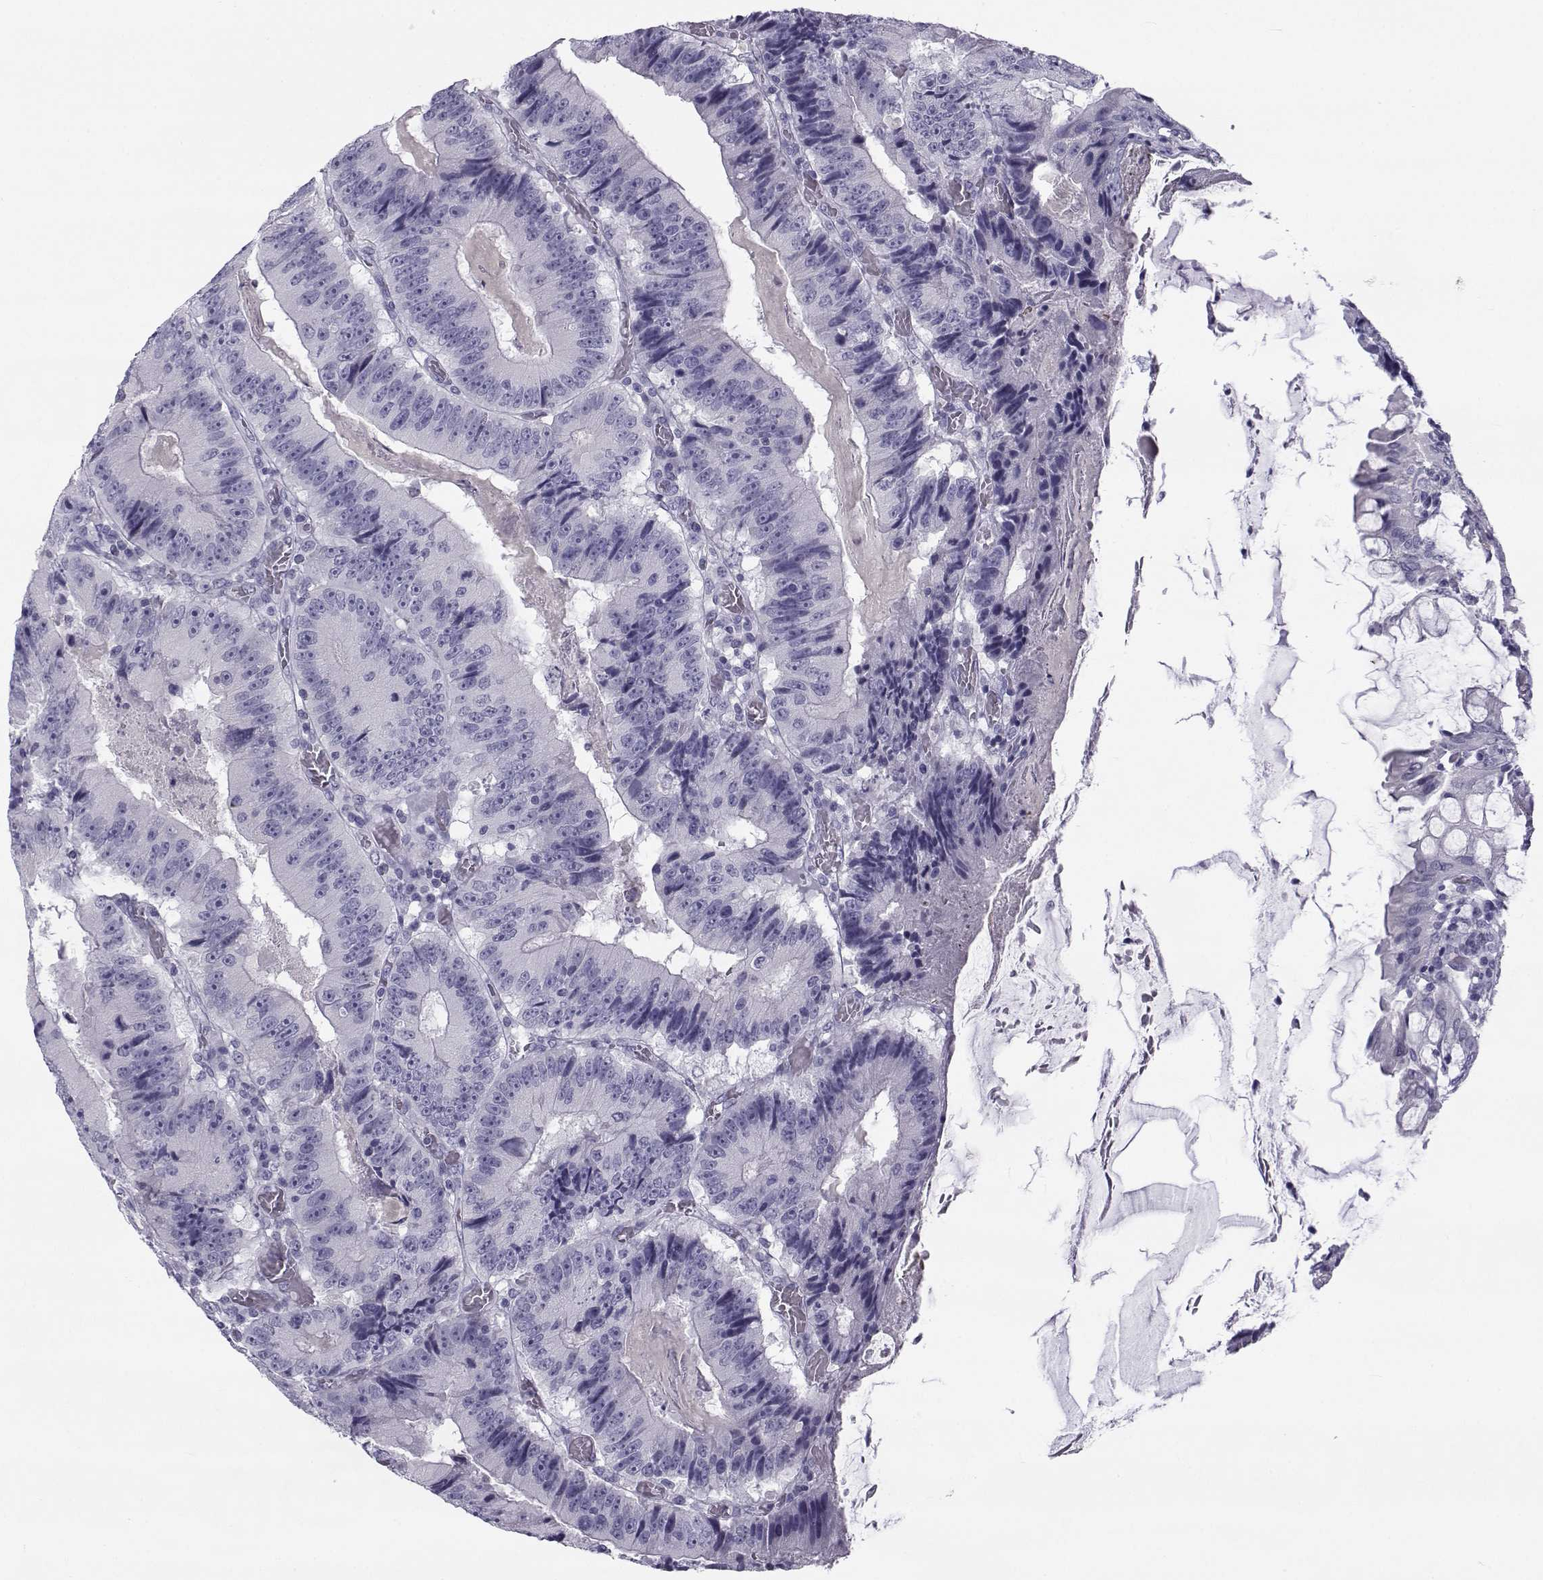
{"staining": {"intensity": "negative", "quantity": "none", "location": "none"}, "tissue": "colorectal cancer", "cell_type": "Tumor cells", "image_type": "cancer", "snomed": [{"axis": "morphology", "description": "Adenocarcinoma, NOS"}, {"axis": "topography", "description": "Colon"}], "caption": "Tumor cells are negative for brown protein staining in colorectal adenocarcinoma.", "gene": "PCSK1N", "patient": {"sex": "female", "age": 86}}